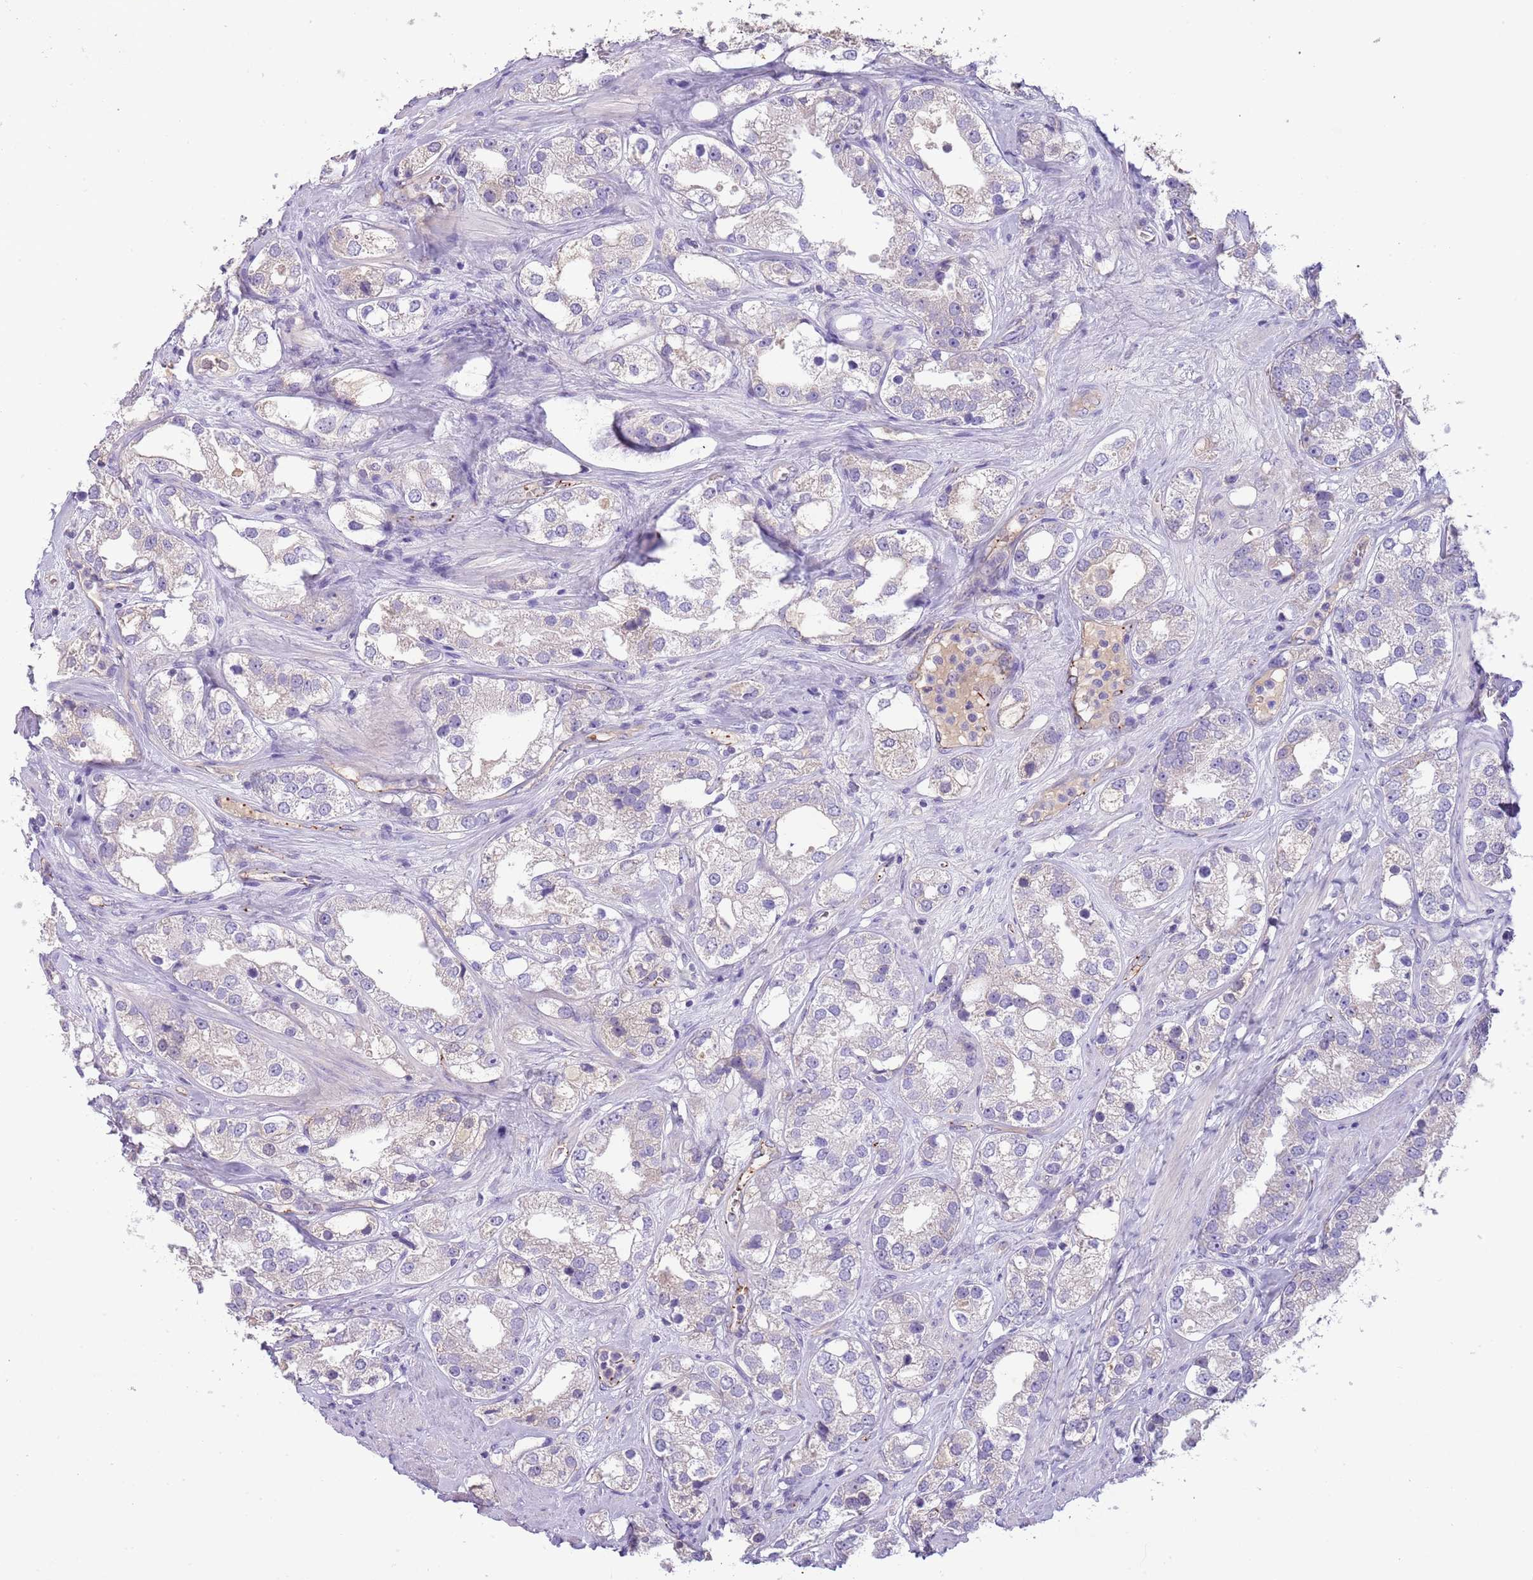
{"staining": {"intensity": "negative", "quantity": "none", "location": "none"}, "tissue": "prostate cancer", "cell_type": "Tumor cells", "image_type": "cancer", "snomed": [{"axis": "morphology", "description": "Adenocarcinoma, NOS"}, {"axis": "topography", "description": "Prostate"}], "caption": "Tumor cells show no significant expression in adenocarcinoma (prostate). (Brightfield microscopy of DAB (3,3'-diaminobenzidine) IHC at high magnification).", "gene": "HES3", "patient": {"sex": "male", "age": 79}}